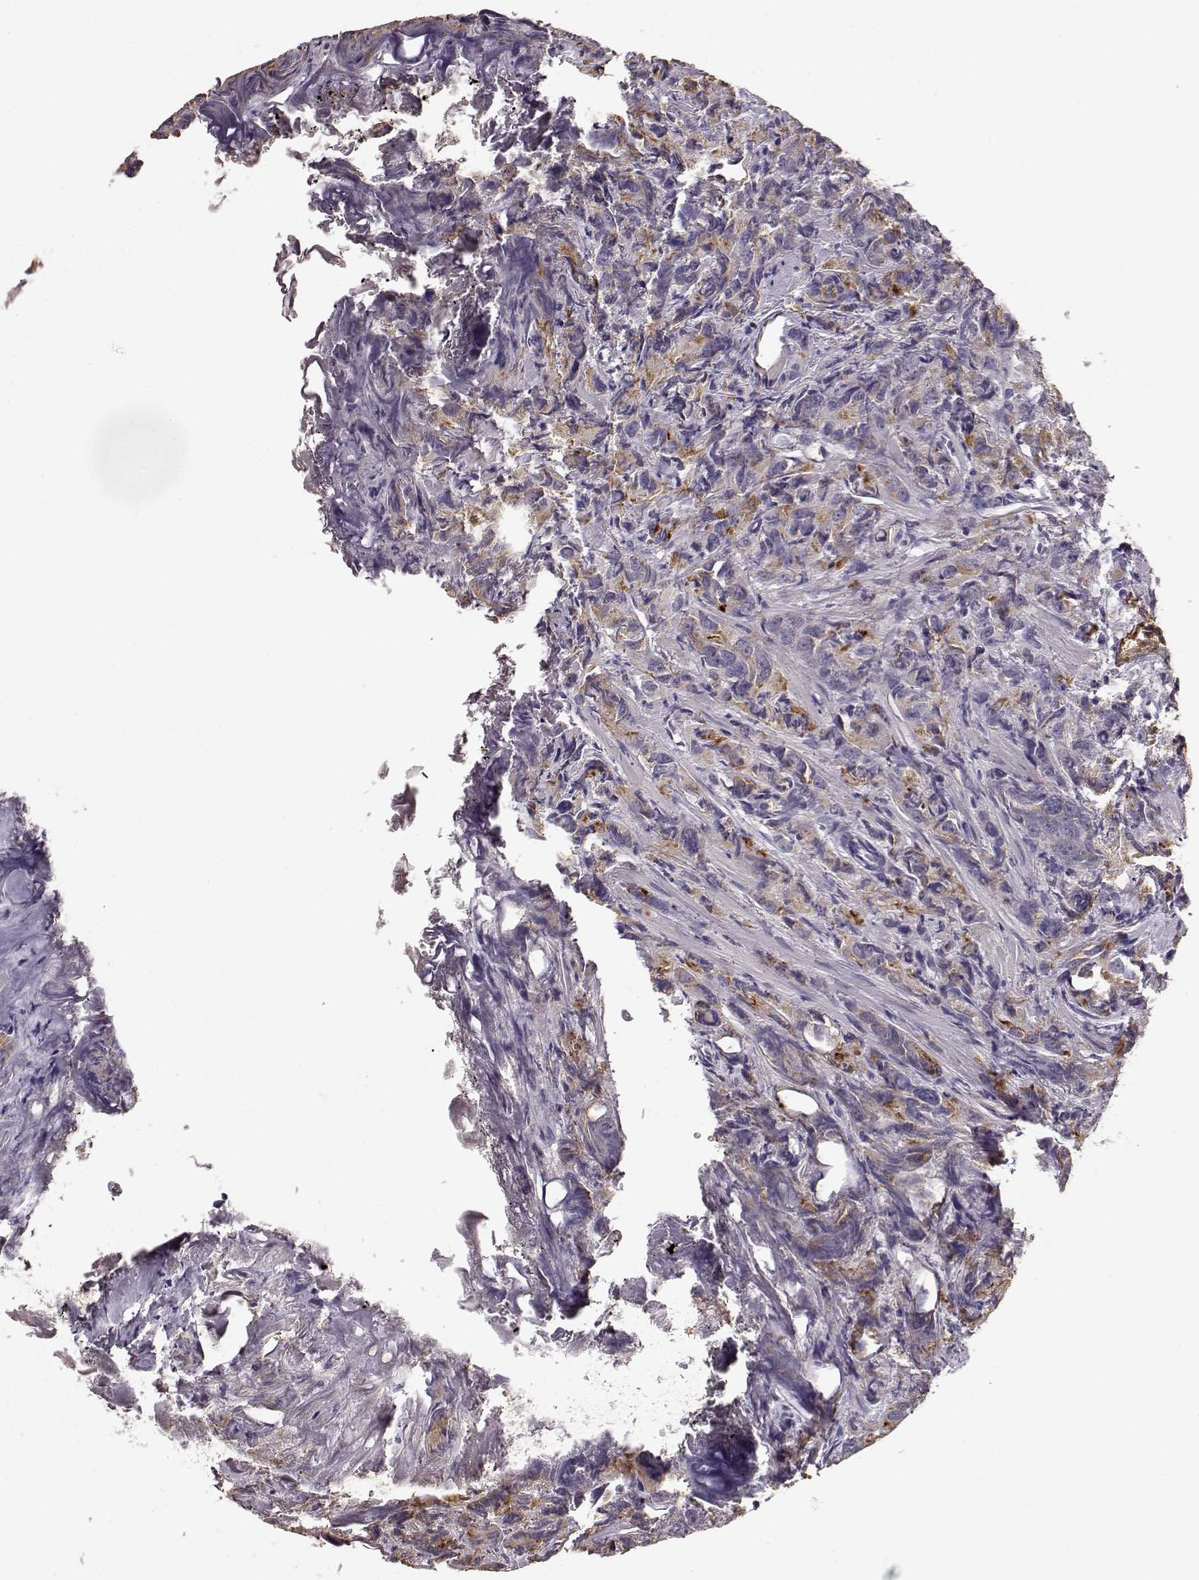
{"staining": {"intensity": "weak", "quantity": "<25%", "location": "cytoplasmic/membranous"}, "tissue": "prostate cancer", "cell_type": "Tumor cells", "image_type": "cancer", "snomed": [{"axis": "morphology", "description": "Adenocarcinoma, High grade"}, {"axis": "topography", "description": "Prostate"}], "caption": "An image of prostate cancer (high-grade adenocarcinoma) stained for a protein demonstrates no brown staining in tumor cells. (Brightfield microscopy of DAB (3,3'-diaminobenzidine) immunohistochemistry at high magnification).", "gene": "YJEFN3", "patient": {"sex": "male", "age": 90}}